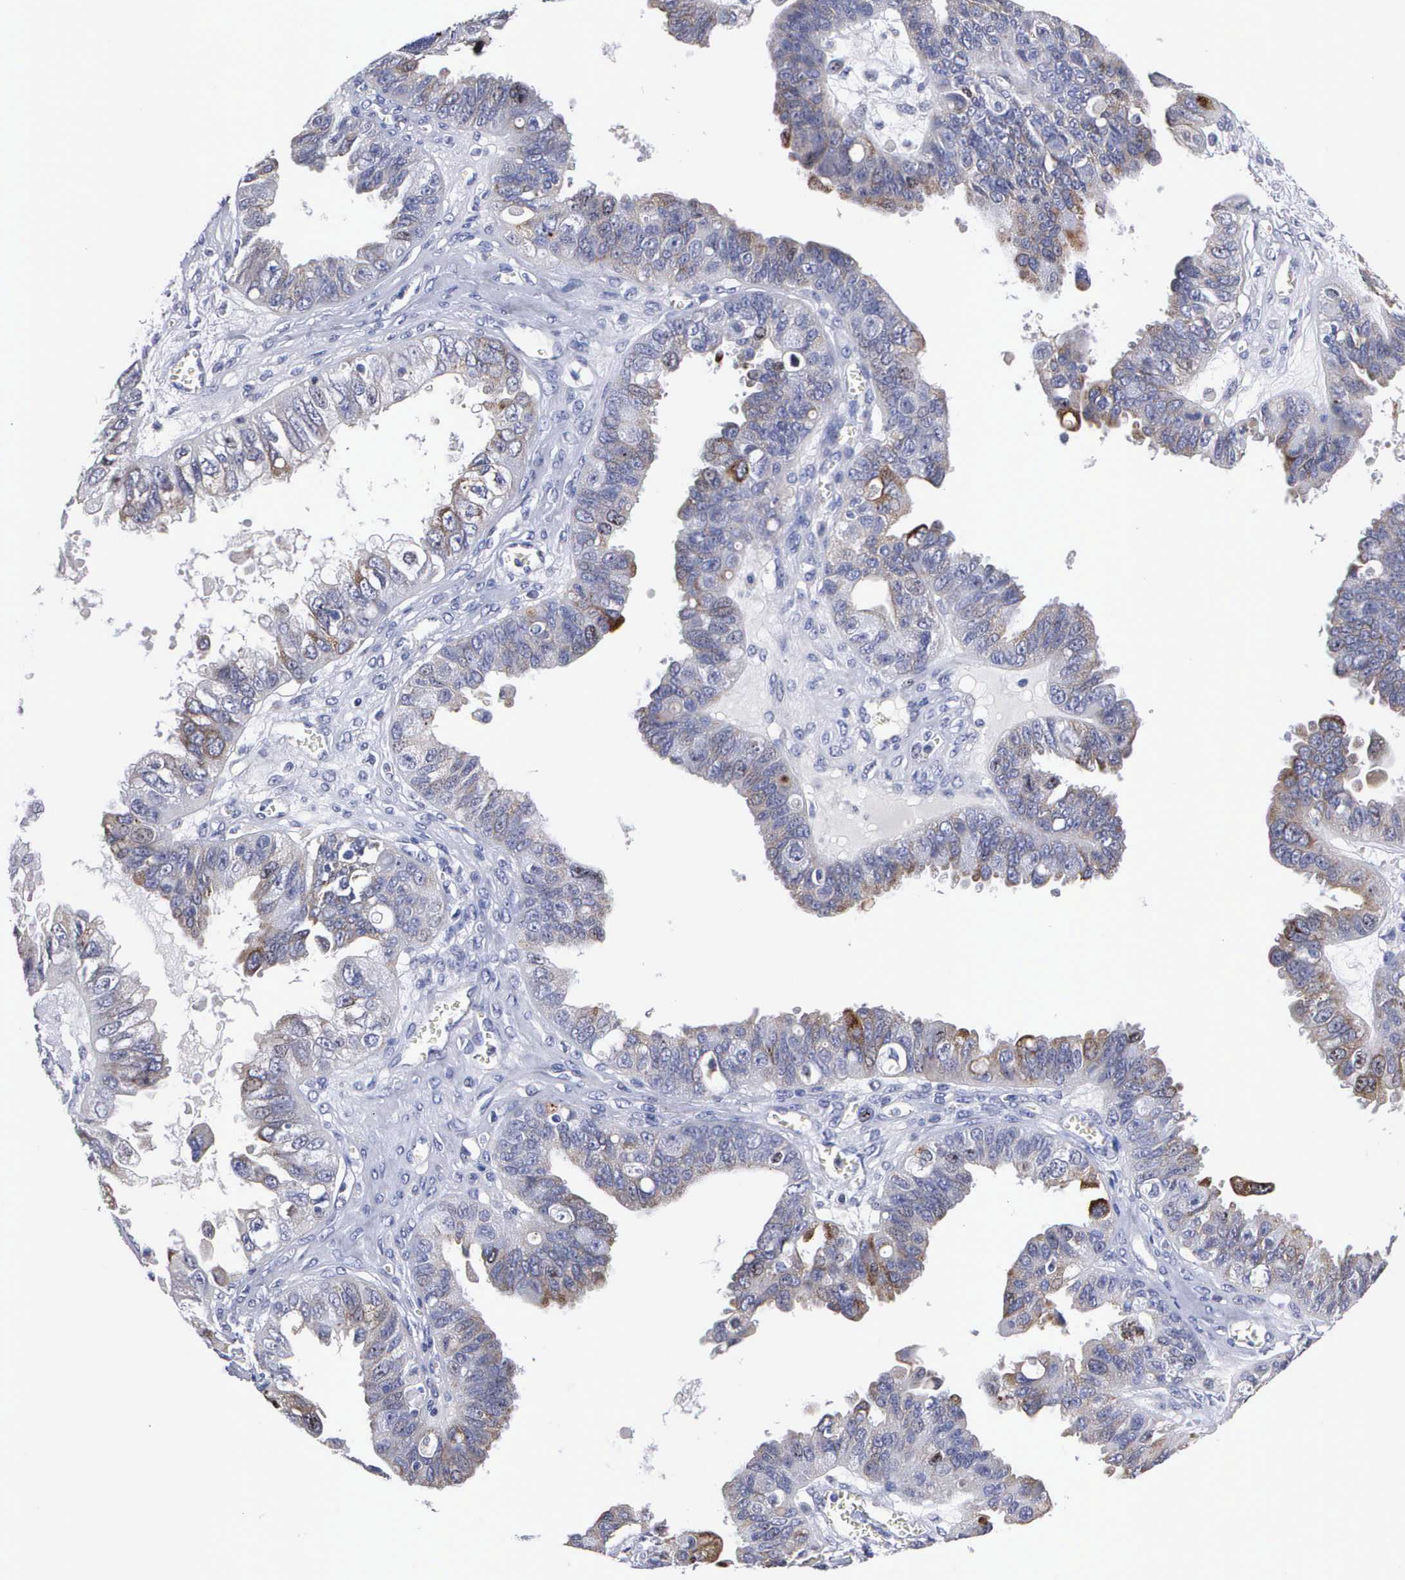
{"staining": {"intensity": "moderate", "quantity": "25%-75%", "location": "cytoplasmic/membranous"}, "tissue": "ovarian cancer", "cell_type": "Tumor cells", "image_type": "cancer", "snomed": [{"axis": "morphology", "description": "Carcinoma, endometroid"}, {"axis": "topography", "description": "Ovary"}], "caption": "Ovarian endometroid carcinoma stained with a protein marker reveals moderate staining in tumor cells.", "gene": "KDM6A", "patient": {"sex": "female", "age": 85}}